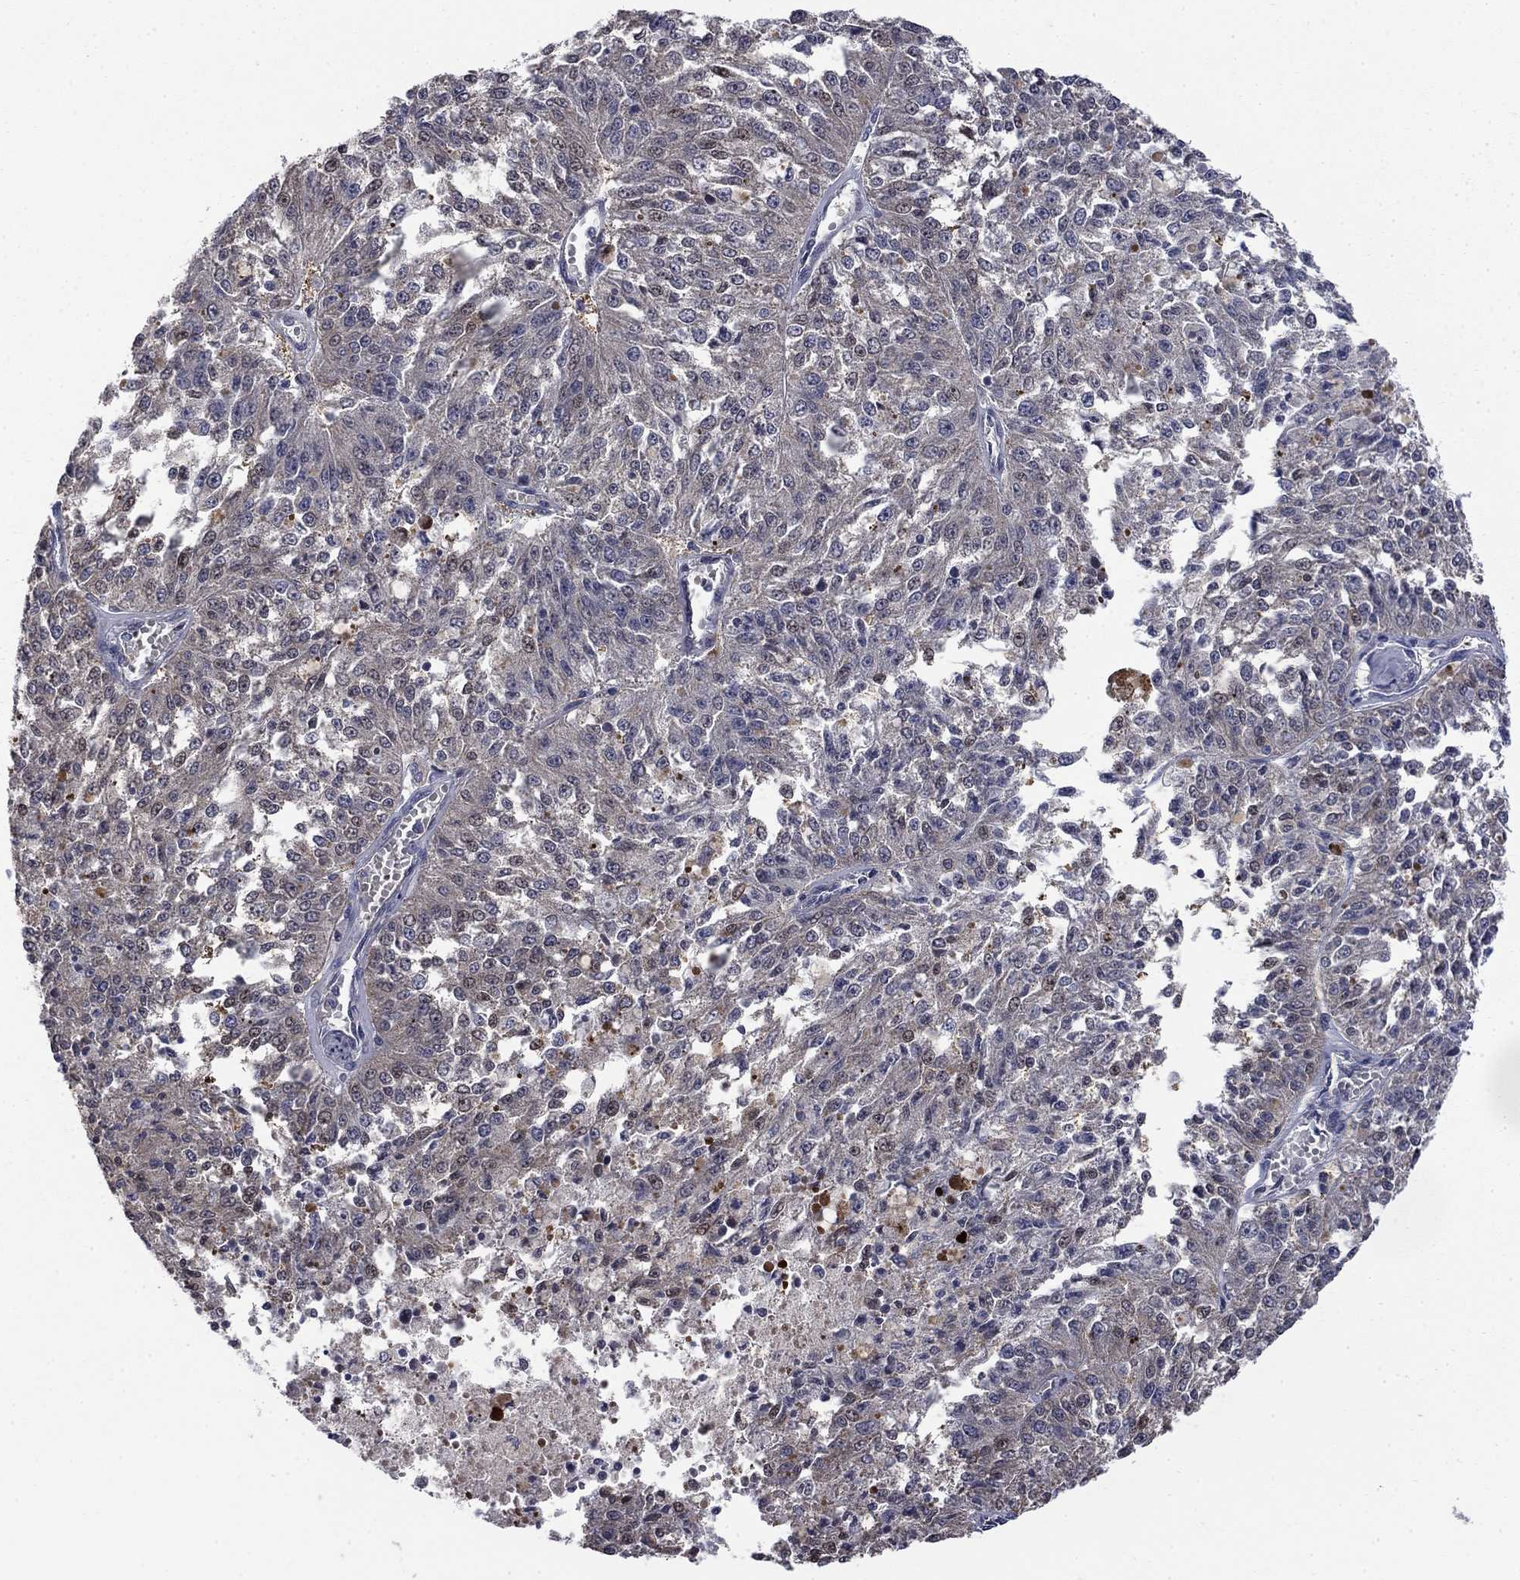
{"staining": {"intensity": "negative", "quantity": "none", "location": "none"}, "tissue": "melanoma", "cell_type": "Tumor cells", "image_type": "cancer", "snomed": [{"axis": "morphology", "description": "Malignant melanoma, Metastatic site"}, {"axis": "topography", "description": "Lymph node"}], "caption": "Immunohistochemical staining of human melanoma displays no significant staining in tumor cells. The staining was performed using DAB to visualize the protein expression in brown, while the nuclei were stained in blue with hematoxylin (Magnification: 20x).", "gene": "PDZD2", "patient": {"sex": "female", "age": 64}}